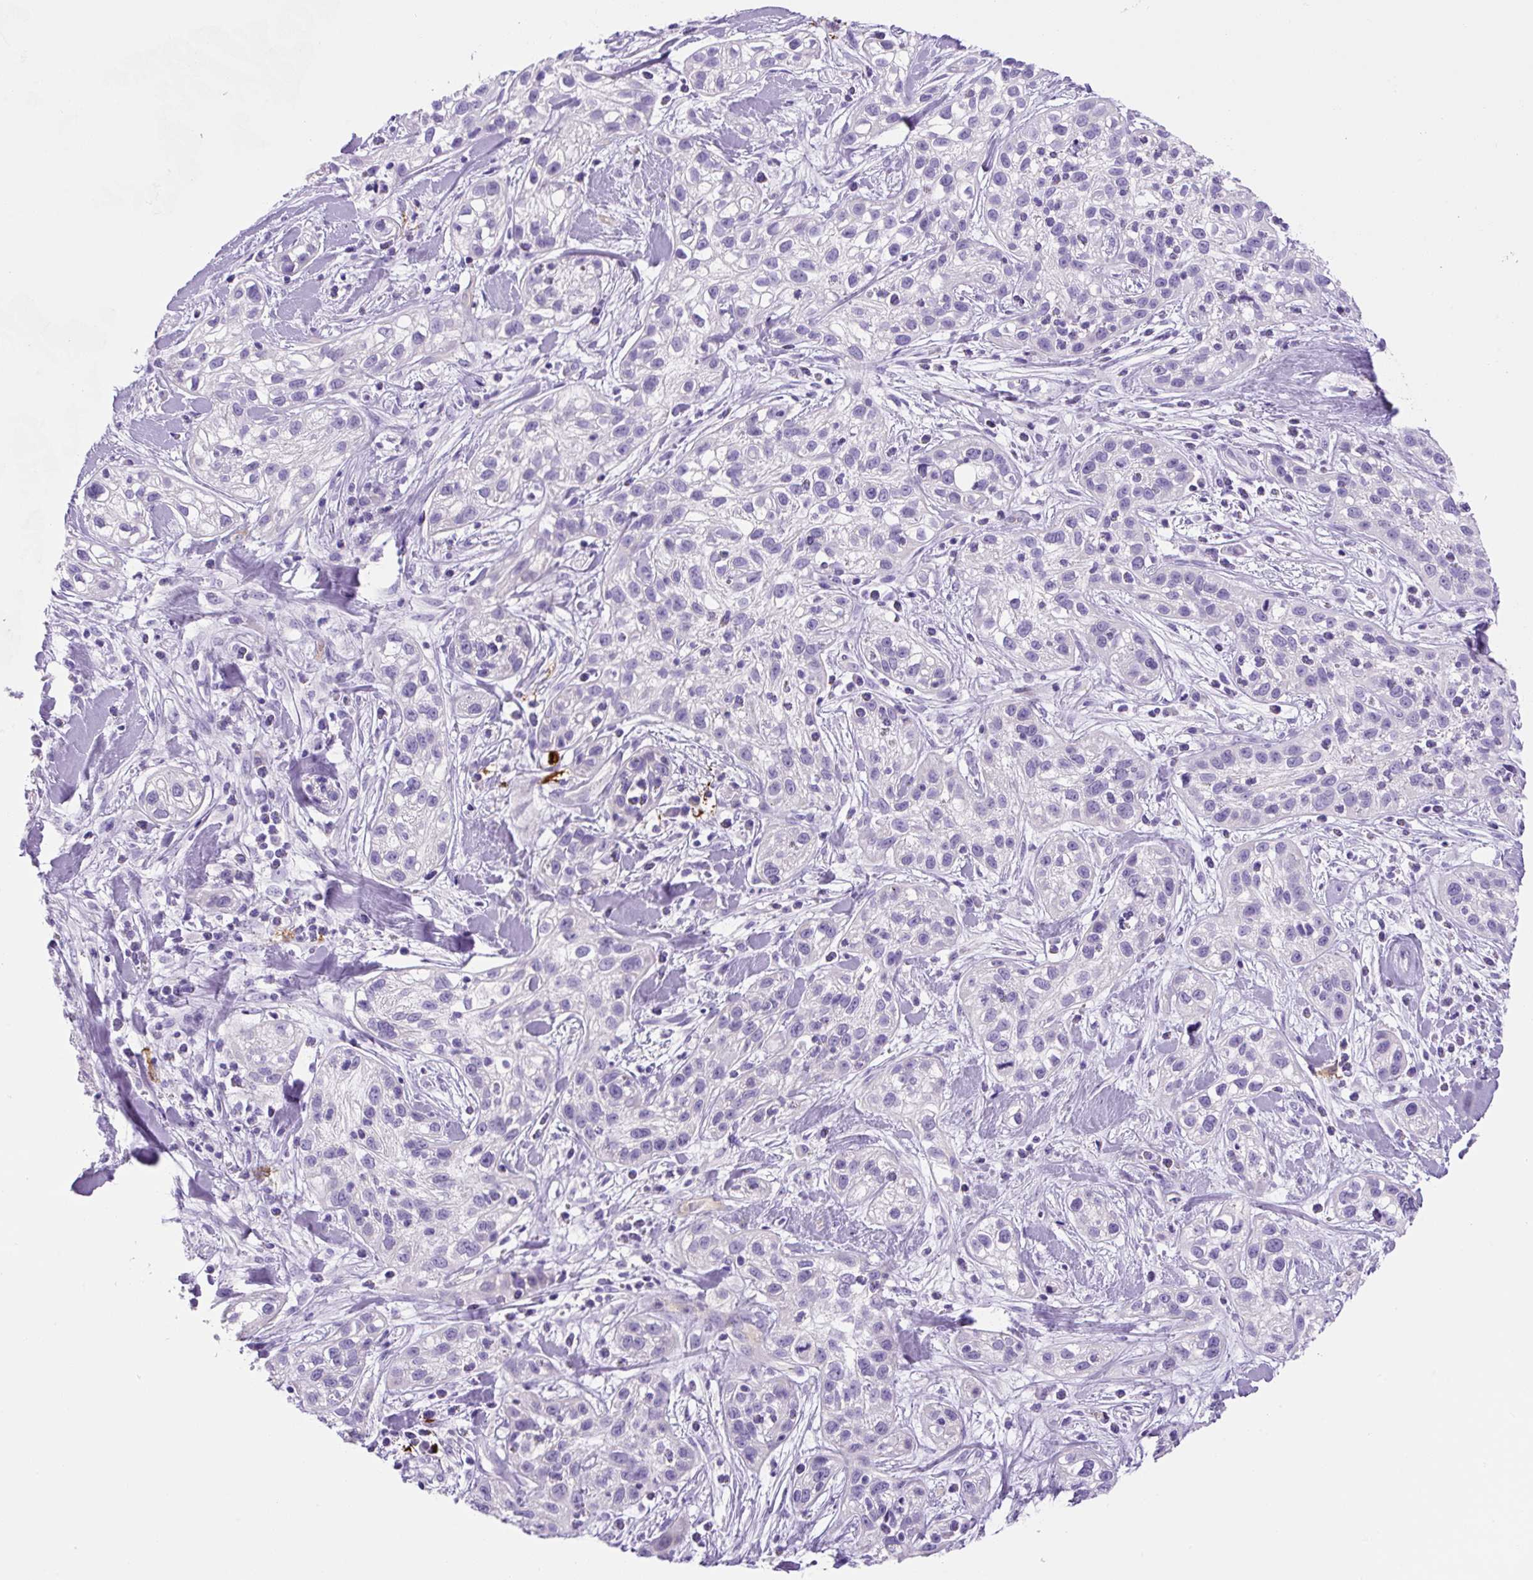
{"staining": {"intensity": "negative", "quantity": "none", "location": "none"}, "tissue": "skin cancer", "cell_type": "Tumor cells", "image_type": "cancer", "snomed": [{"axis": "morphology", "description": "Squamous cell carcinoma, NOS"}, {"axis": "topography", "description": "Skin"}], "caption": "Tumor cells show no significant protein positivity in skin cancer (squamous cell carcinoma).", "gene": "ASB4", "patient": {"sex": "male", "age": 82}}